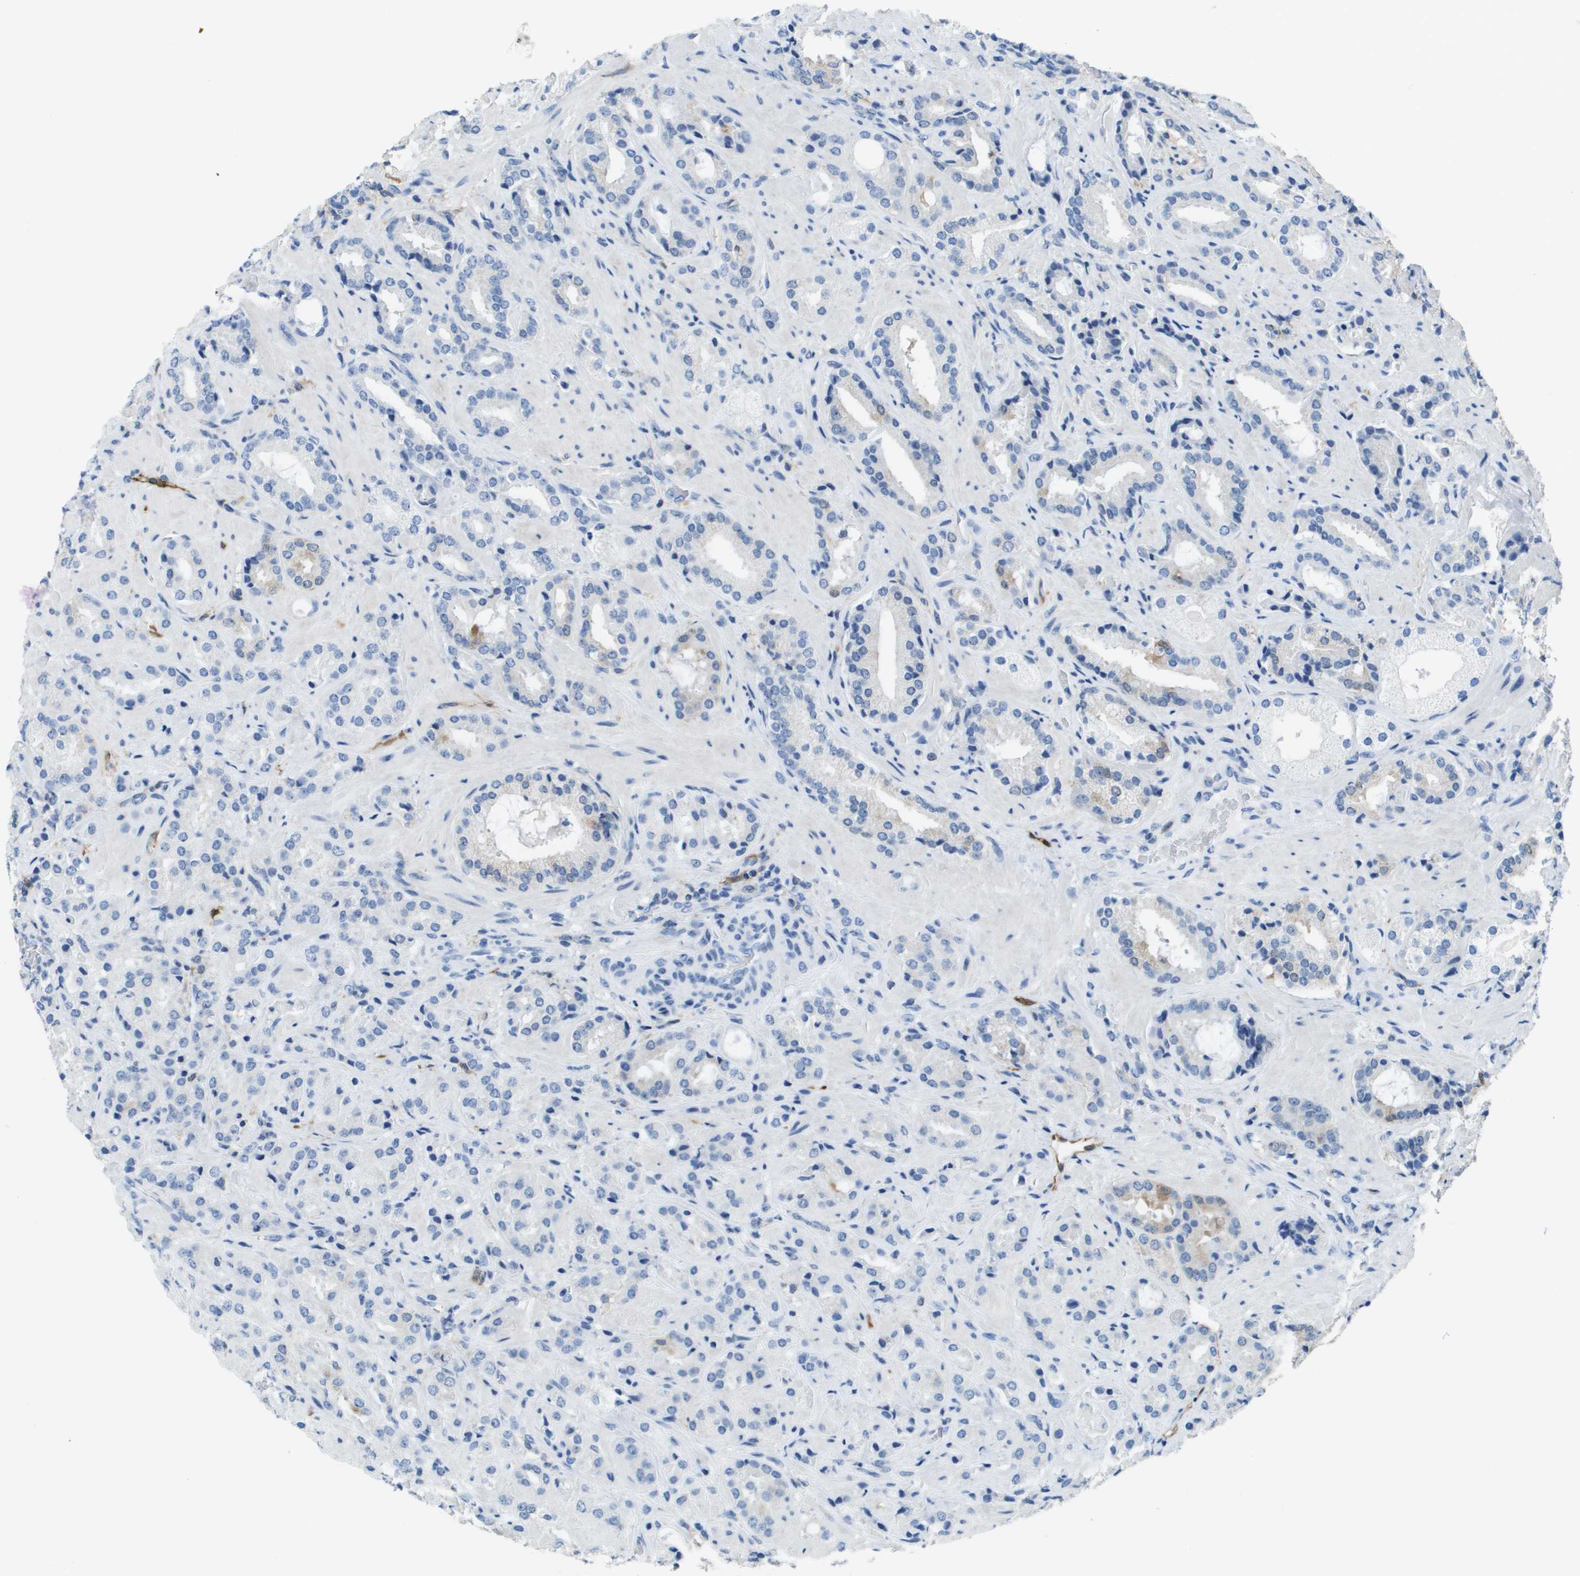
{"staining": {"intensity": "negative", "quantity": "none", "location": "none"}, "tissue": "prostate cancer", "cell_type": "Tumor cells", "image_type": "cancer", "snomed": [{"axis": "morphology", "description": "Adenocarcinoma, High grade"}, {"axis": "topography", "description": "Prostate"}], "caption": "IHC photomicrograph of neoplastic tissue: human prostate cancer stained with DAB reveals no significant protein staining in tumor cells.", "gene": "FABP5", "patient": {"sex": "male", "age": 64}}